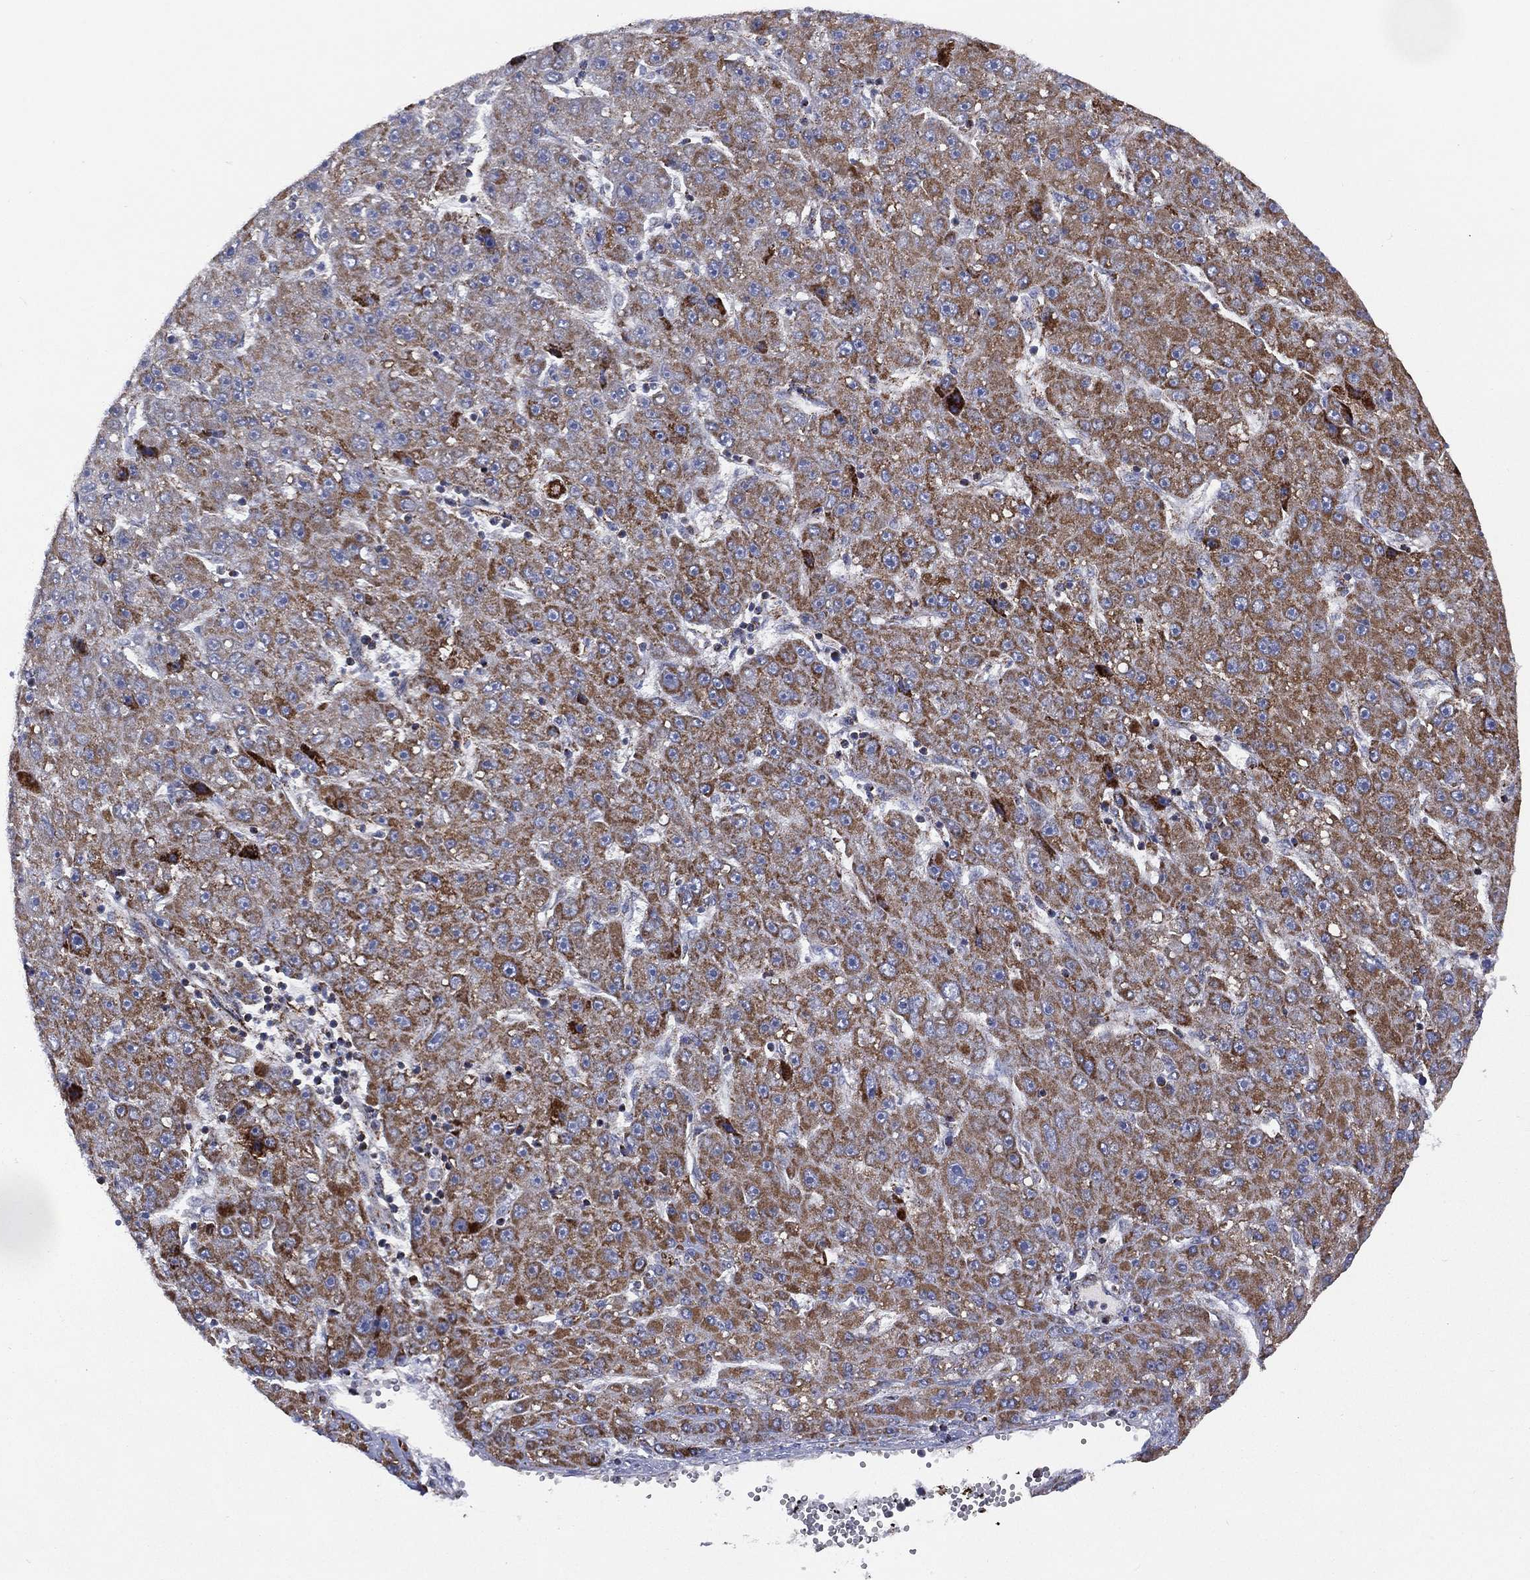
{"staining": {"intensity": "strong", "quantity": ">75%", "location": "cytoplasmic/membranous"}, "tissue": "liver cancer", "cell_type": "Tumor cells", "image_type": "cancer", "snomed": [{"axis": "morphology", "description": "Carcinoma, Hepatocellular, NOS"}, {"axis": "topography", "description": "Liver"}], "caption": "Protein analysis of hepatocellular carcinoma (liver) tissue reveals strong cytoplasmic/membranous positivity in about >75% of tumor cells.", "gene": "PPP2R5A", "patient": {"sex": "male", "age": 67}}